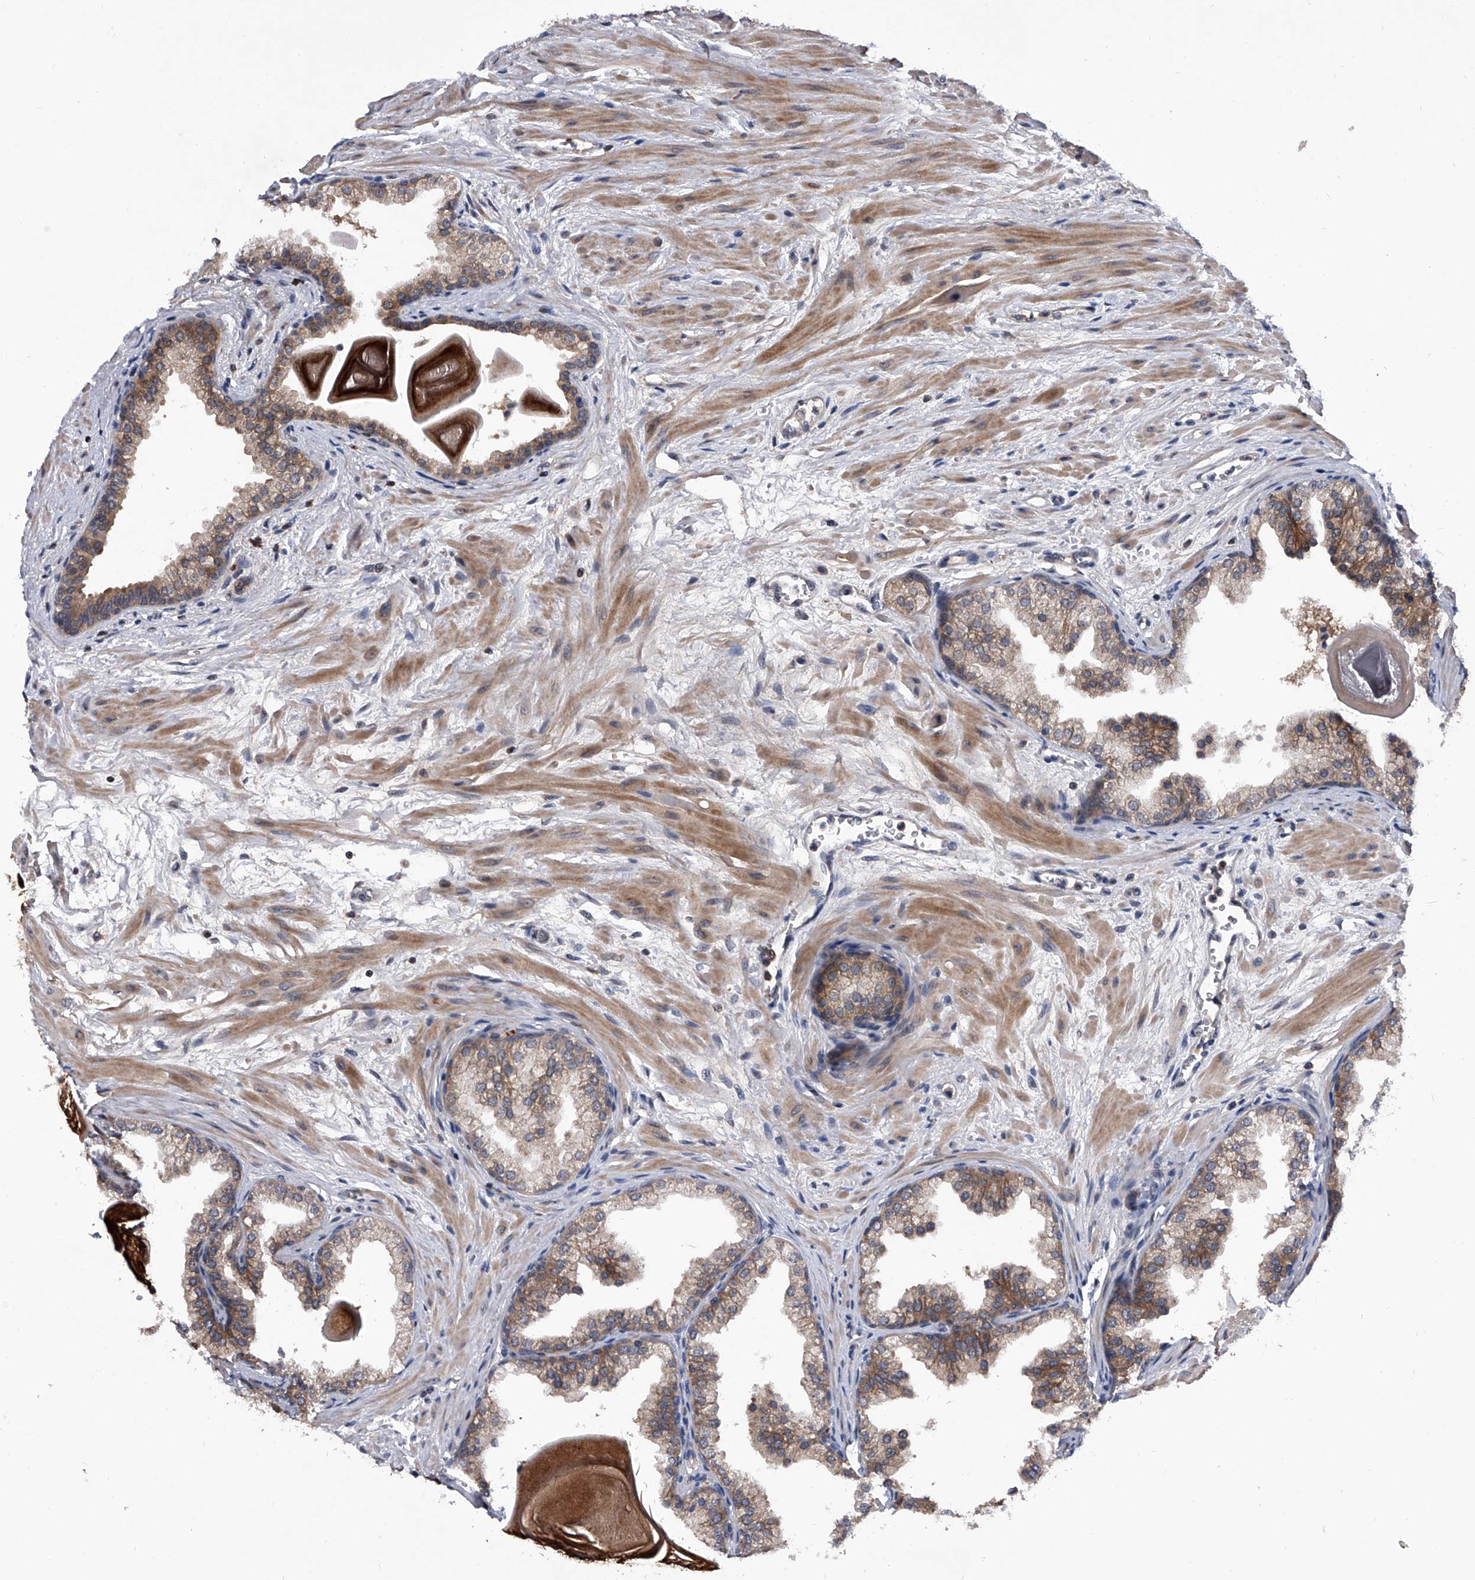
{"staining": {"intensity": "weak", "quantity": "25%-75%", "location": "cytoplasmic/membranous"}, "tissue": "prostate", "cell_type": "Glandular cells", "image_type": "normal", "snomed": [{"axis": "morphology", "description": "Normal tissue, NOS"}, {"axis": "topography", "description": "Prostate"}], "caption": "Weak cytoplasmic/membranous protein expression is present in about 25%-75% of glandular cells in prostate.", "gene": "ZNF30", "patient": {"sex": "male", "age": 48}}